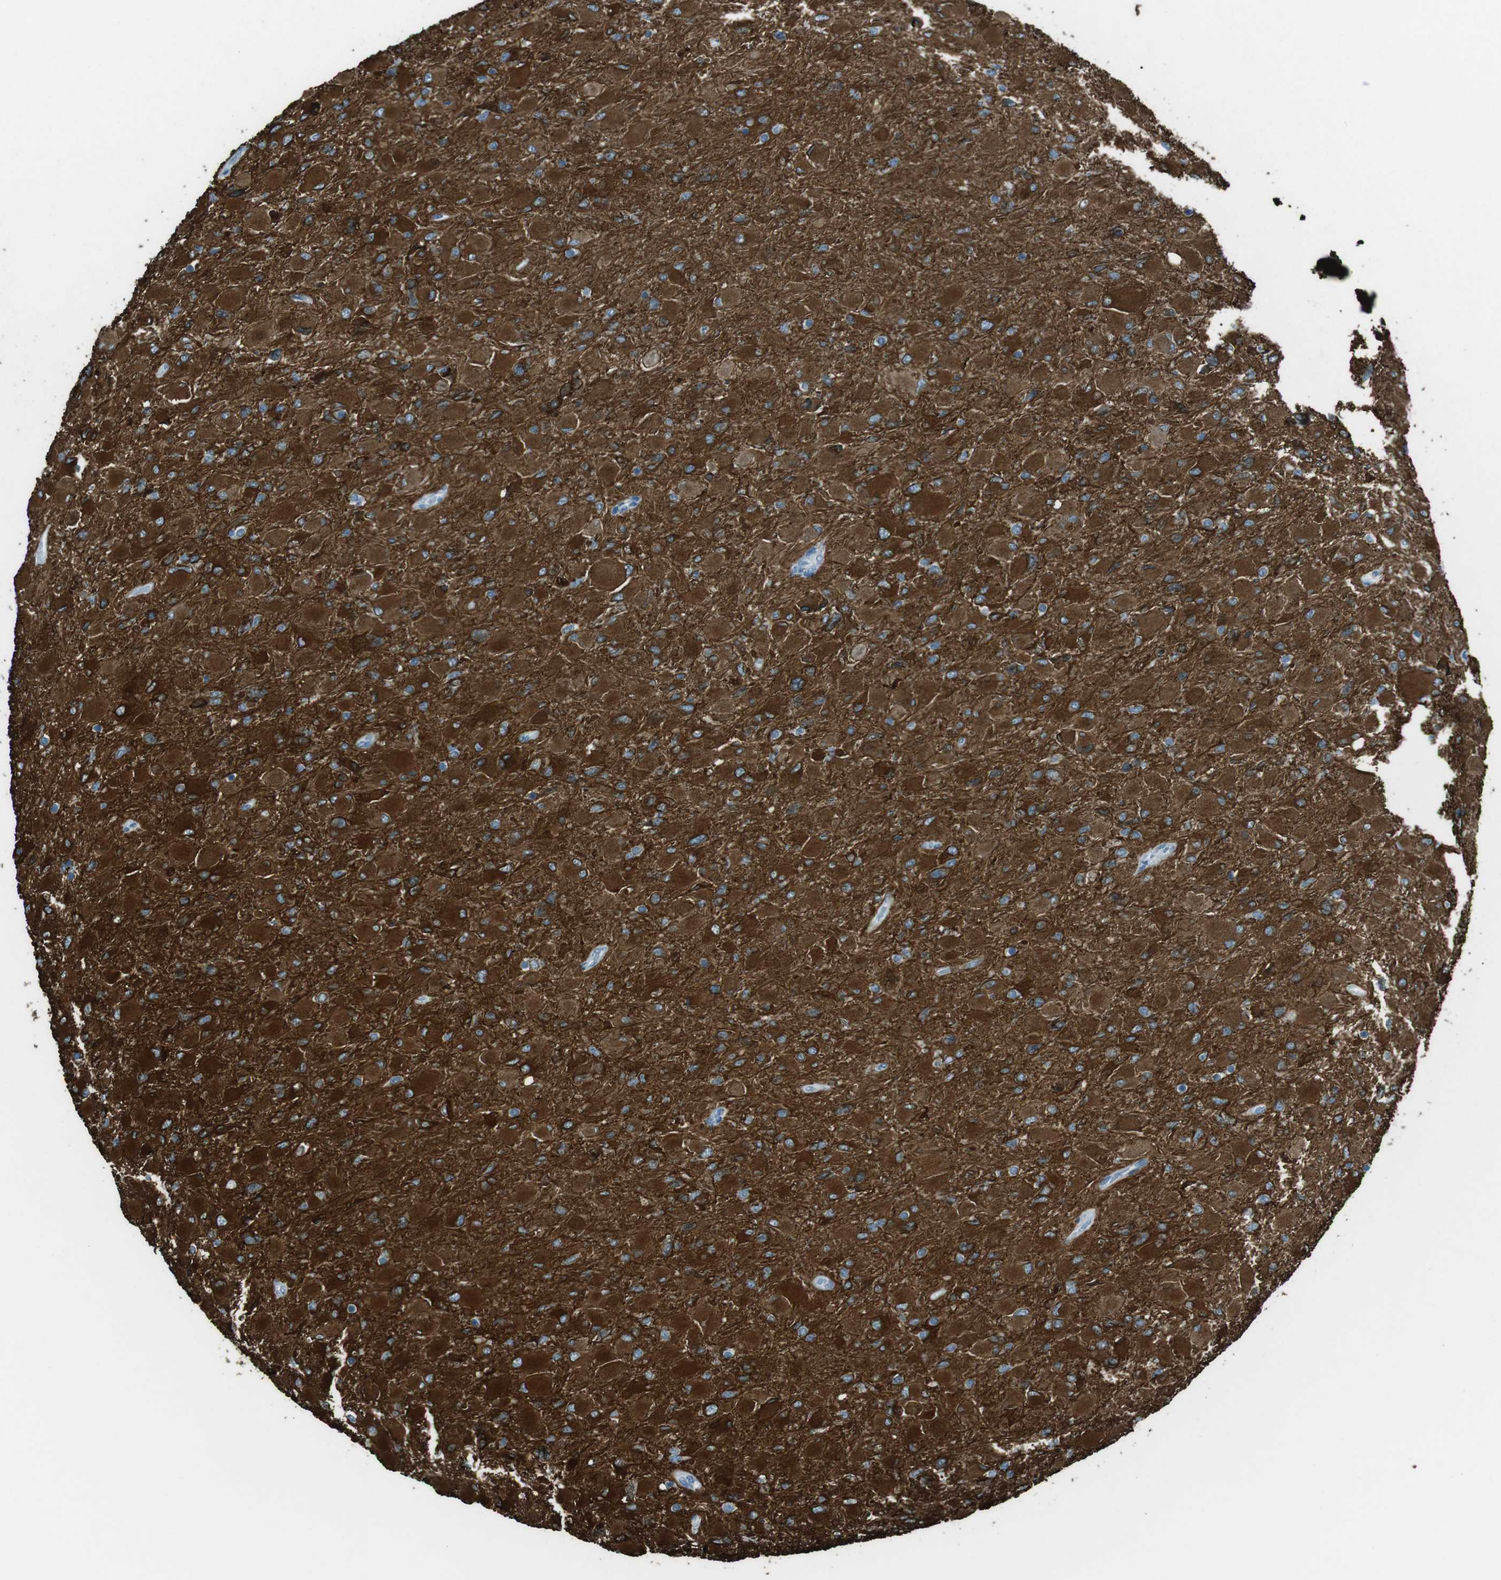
{"staining": {"intensity": "strong", "quantity": ">75%", "location": "cytoplasmic/membranous"}, "tissue": "glioma", "cell_type": "Tumor cells", "image_type": "cancer", "snomed": [{"axis": "morphology", "description": "Glioma, malignant, High grade"}, {"axis": "topography", "description": "Cerebral cortex"}], "caption": "Protein expression analysis of glioma displays strong cytoplasmic/membranous expression in about >75% of tumor cells.", "gene": "TUBB2A", "patient": {"sex": "female", "age": 36}}